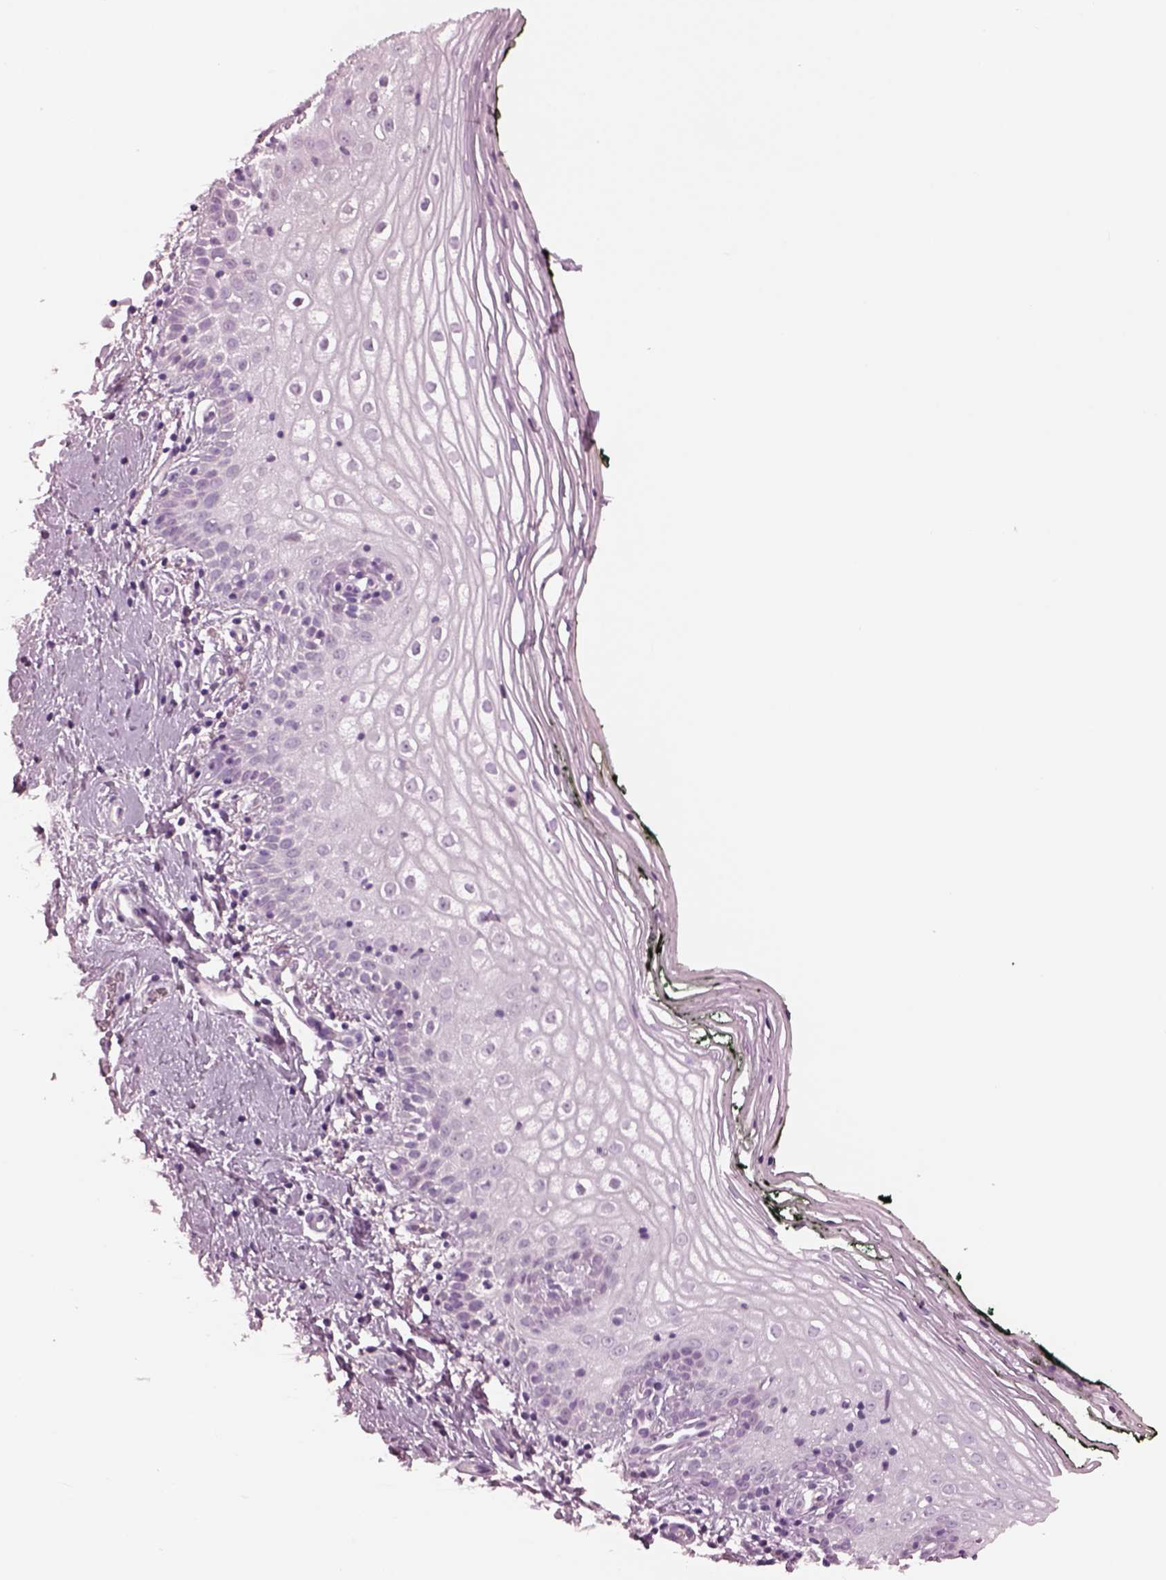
{"staining": {"intensity": "negative", "quantity": "none", "location": "none"}, "tissue": "vagina", "cell_type": "Squamous epithelial cells", "image_type": "normal", "snomed": [{"axis": "morphology", "description": "Normal tissue, NOS"}, {"axis": "topography", "description": "Vagina"}], "caption": "Immunohistochemistry (IHC) micrograph of benign human vagina stained for a protein (brown), which exhibits no positivity in squamous epithelial cells. (Immunohistochemistry, brightfield microscopy, high magnification).", "gene": "CYLC1", "patient": {"sex": "female", "age": 47}}